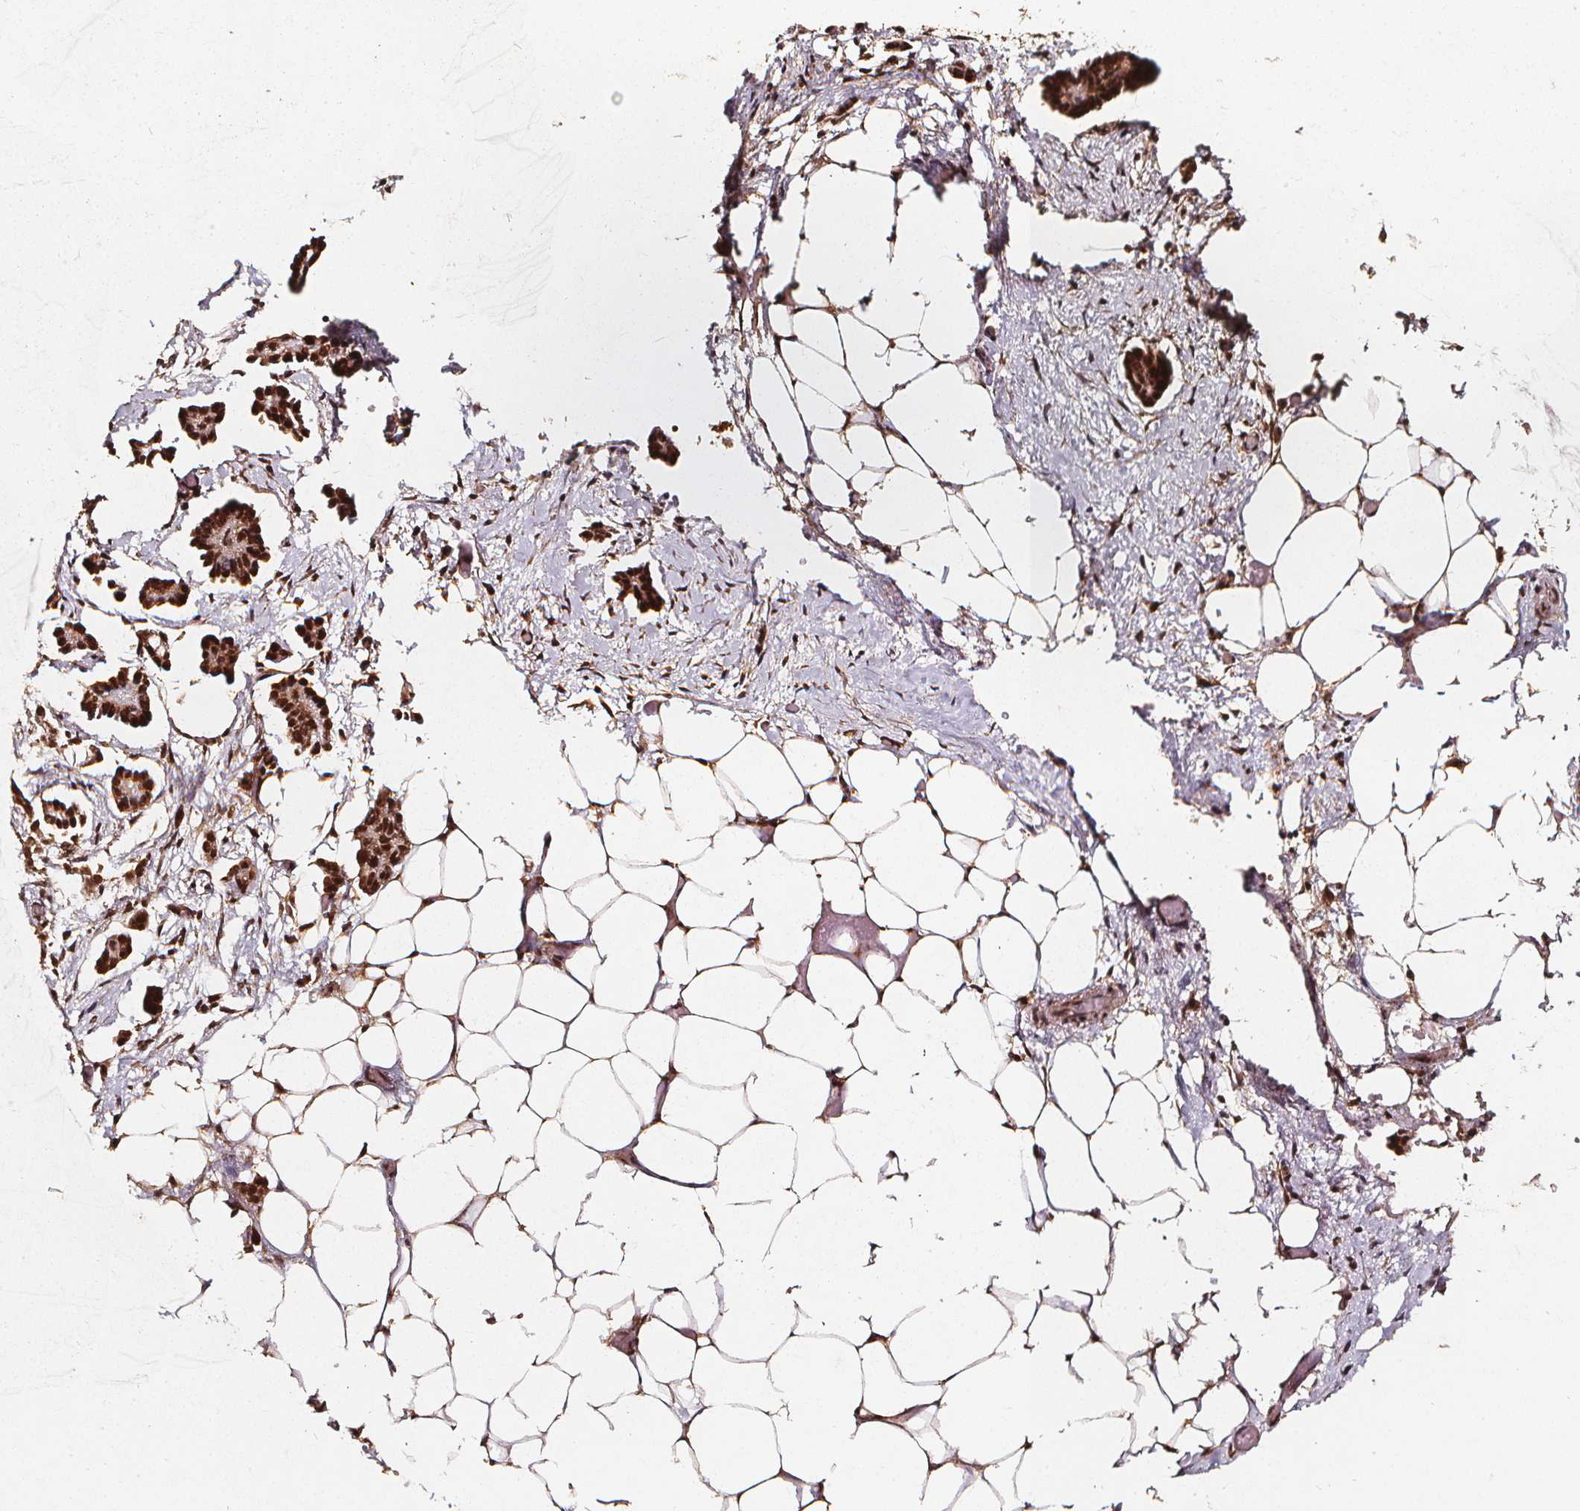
{"staining": {"intensity": "strong", "quantity": ">75%", "location": "nuclear"}, "tissue": "ovarian cancer", "cell_type": "Tumor cells", "image_type": "cancer", "snomed": [{"axis": "morphology", "description": "Cystadenocarcinoma, serous, NOS"}, {"axis": "topography", "description": "Ovary"}], "caption": "Ovarian cancer (serous cystadenocarcinoma) stained with a protein marker exhibits strong staining in tumor cells.", "gene": "SMN1", "patient": {"sex": "female", "age": 50}}